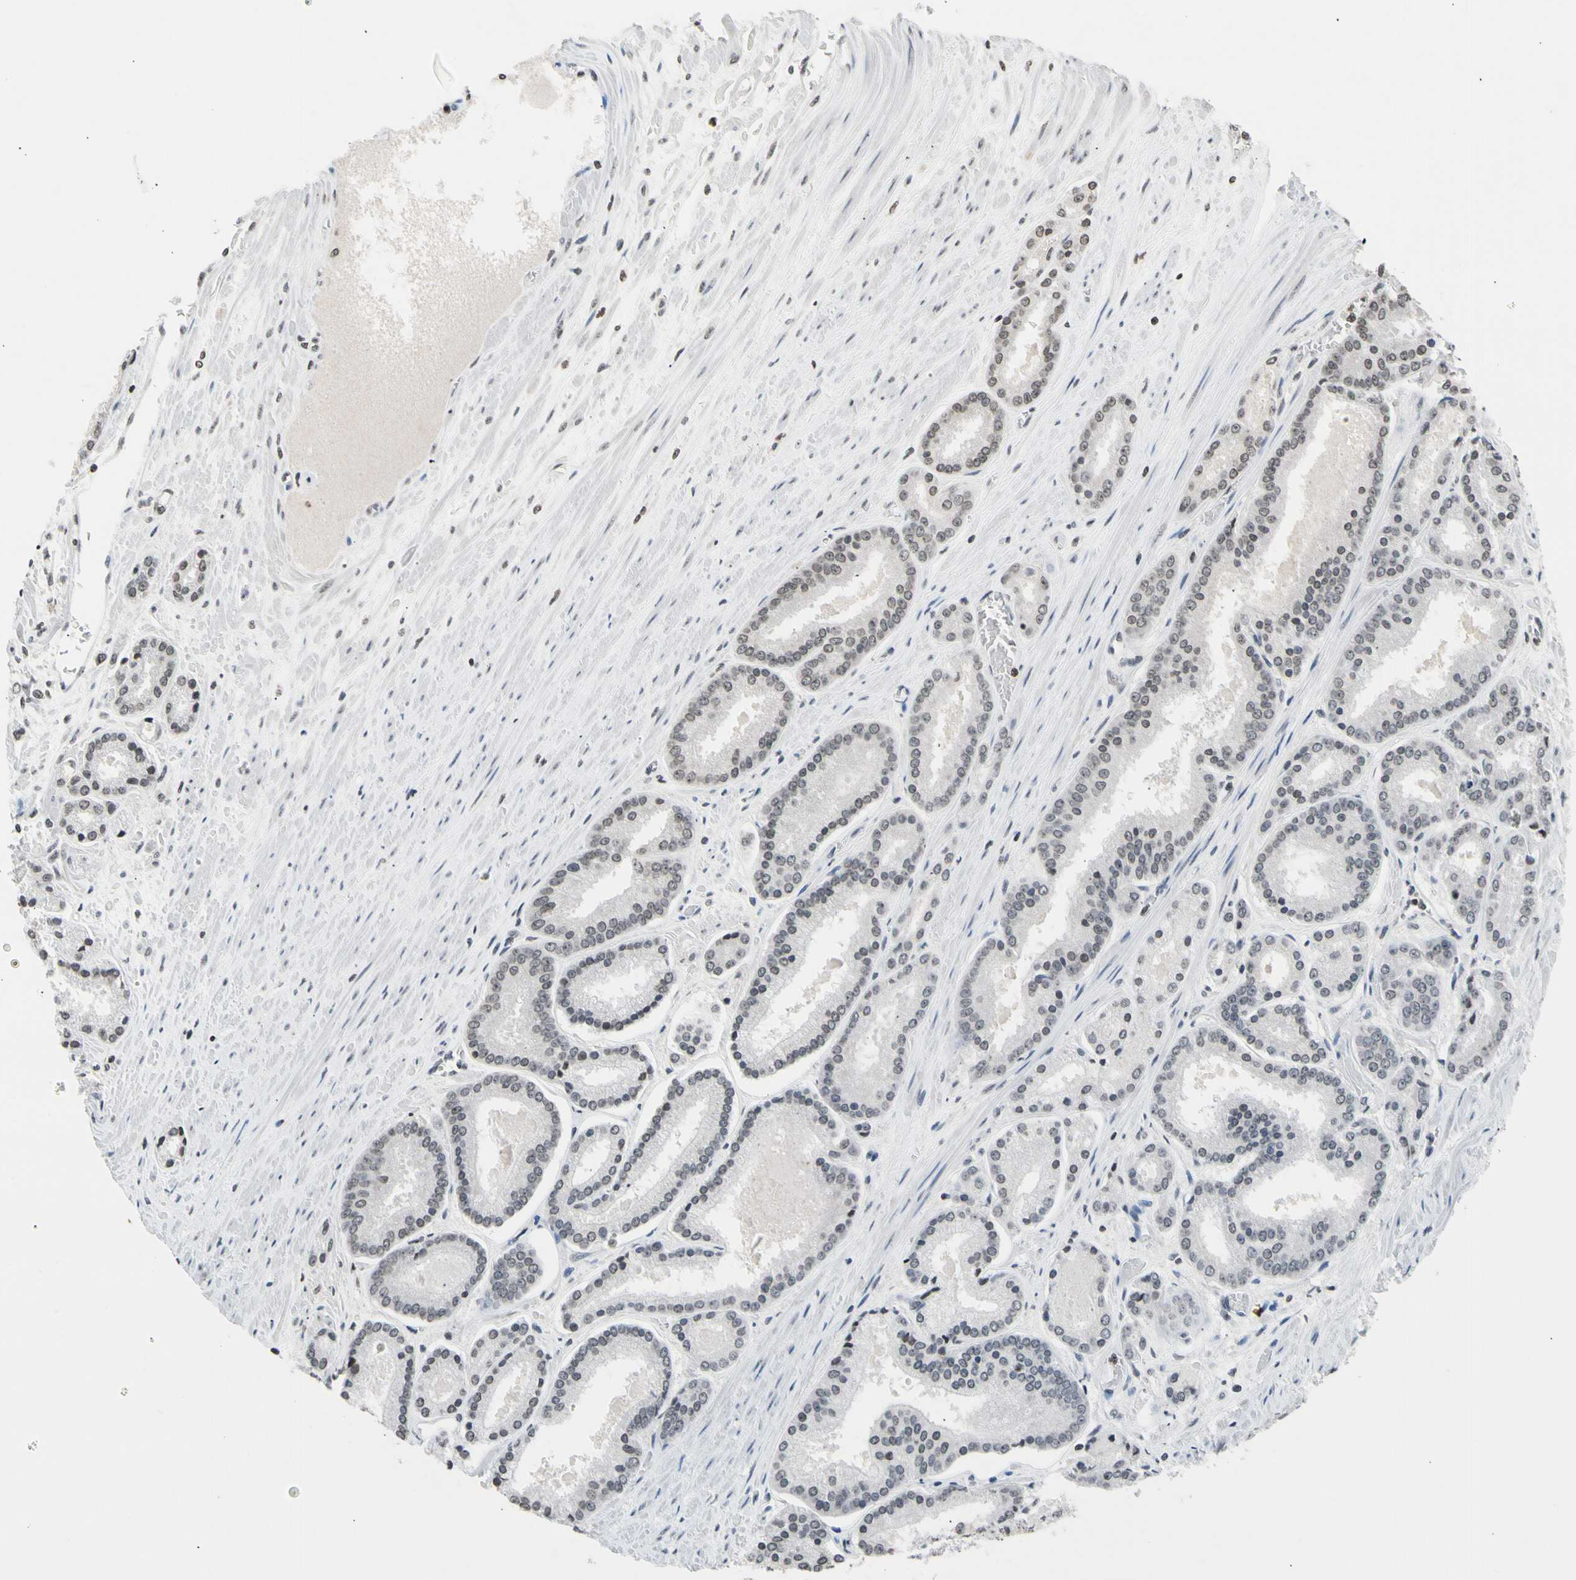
{"staining": {"intensity": "negative", "quantity": "none", "location": "none"}, "tissue": "prostate cancer", "cell_type": "Tumor cells", "image_type": "cancer", "snomed": [{"axis": "morphology", "description": "Adenocarcinoma, Low grade"}, {"axis": "topography", "description": "Prostate"}], "caption": "A histopathology image of adenocarcinoma (low-grade) (prostate) stained for a protein exhibits no brown staining in tumor cells.", "gene": "GPX4", "patient": {"sex": "male", "age": 59}}